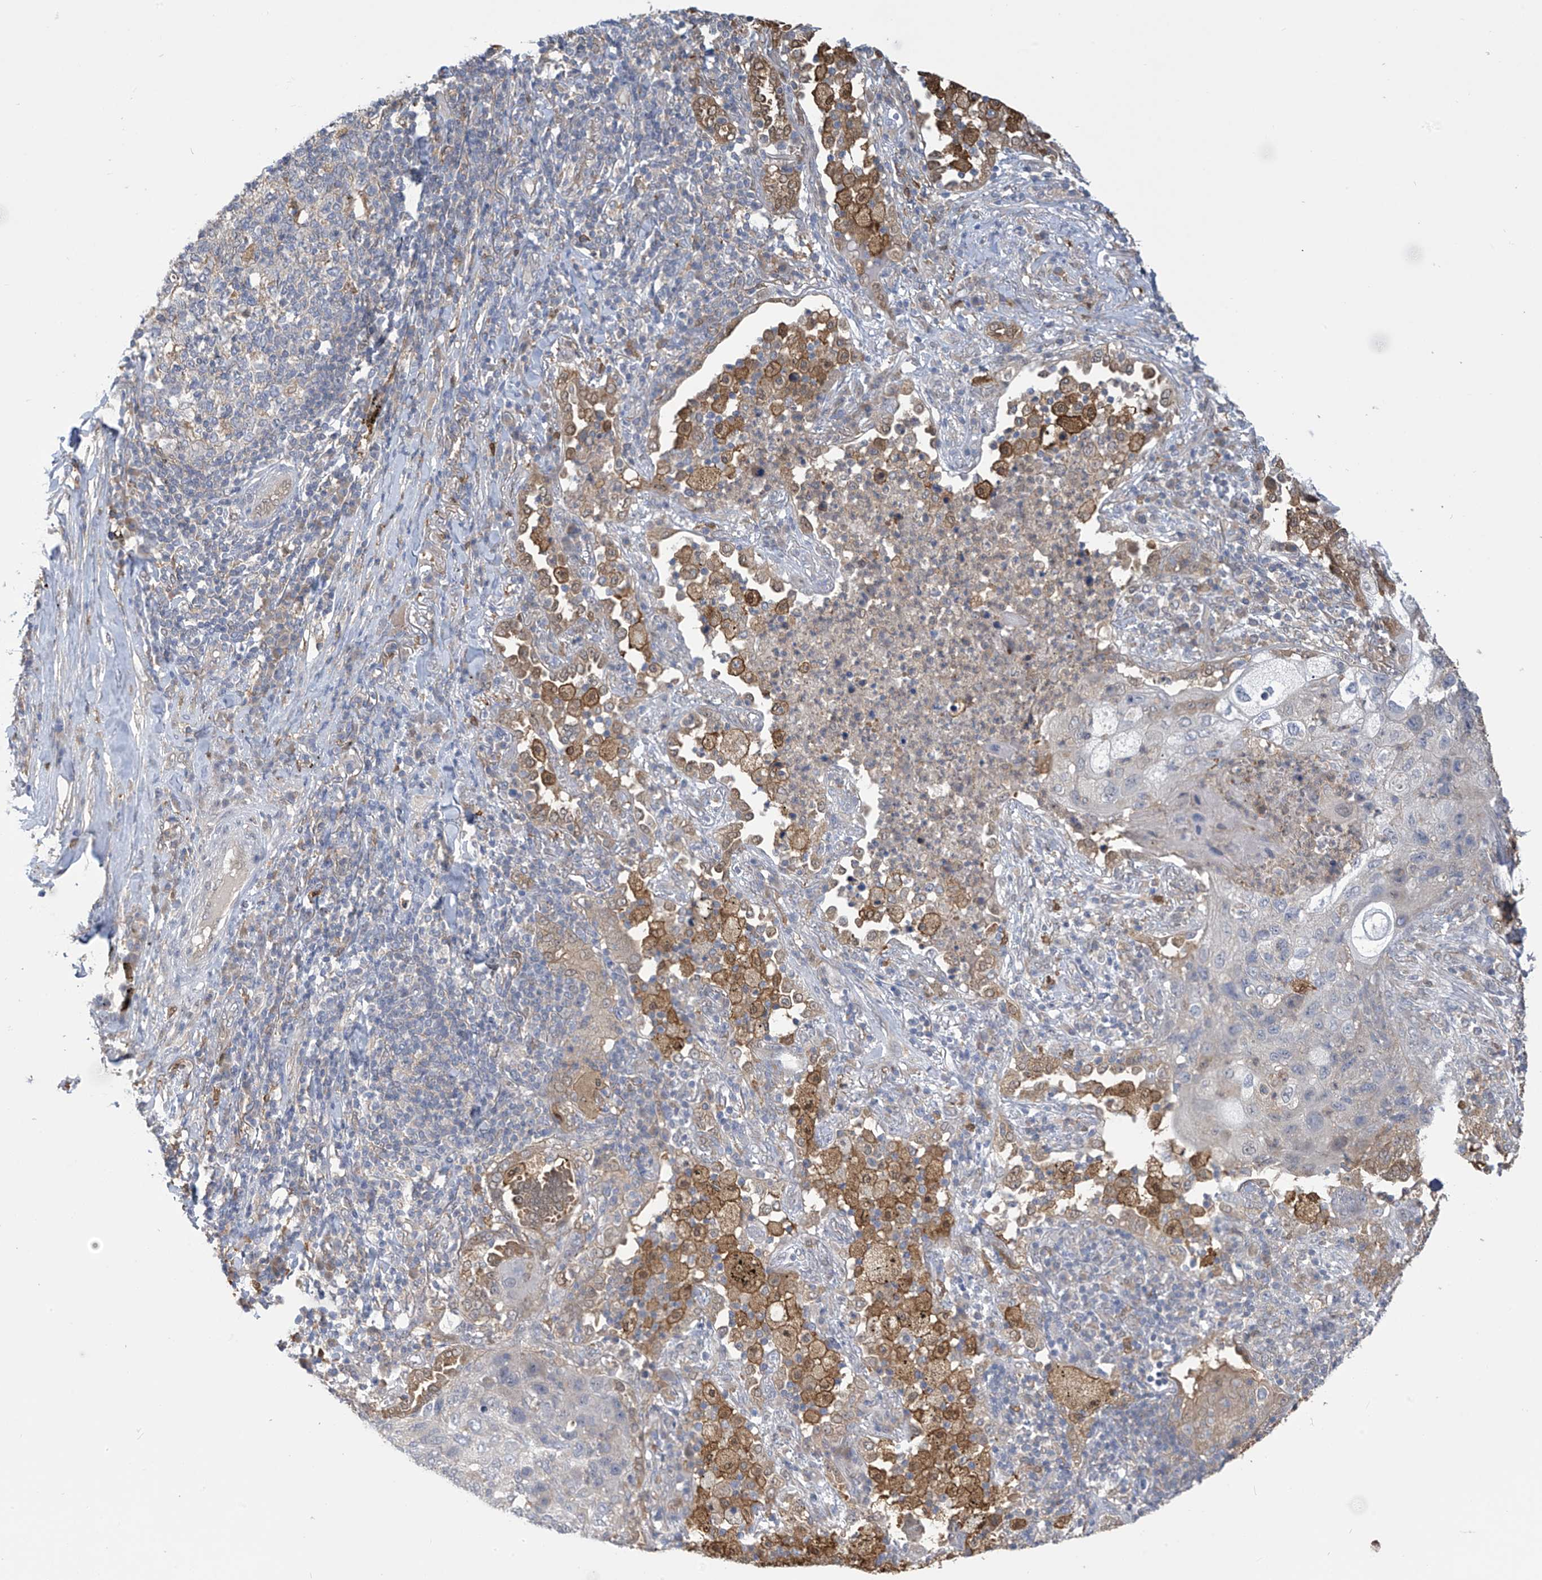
{"staining": {"intensity": "negative", "quantity": "none", "location": "none"}, "tissue": "lung cancer", "cell_type": "Tumor cells", "image_type": "cancer", "snomed": [{"axis": "morphology", "description": "Squamous cell carcinoma, NOS"}, {"axis": "topography", "description": "Lung"}], "caption": "Immunohistochemistry (IHC) of lung cancer (squamous cell carcinoma) shows no expression in tumor cells.", "gene": "IDH1", "patient": {"sex": "female", "age": 63}}